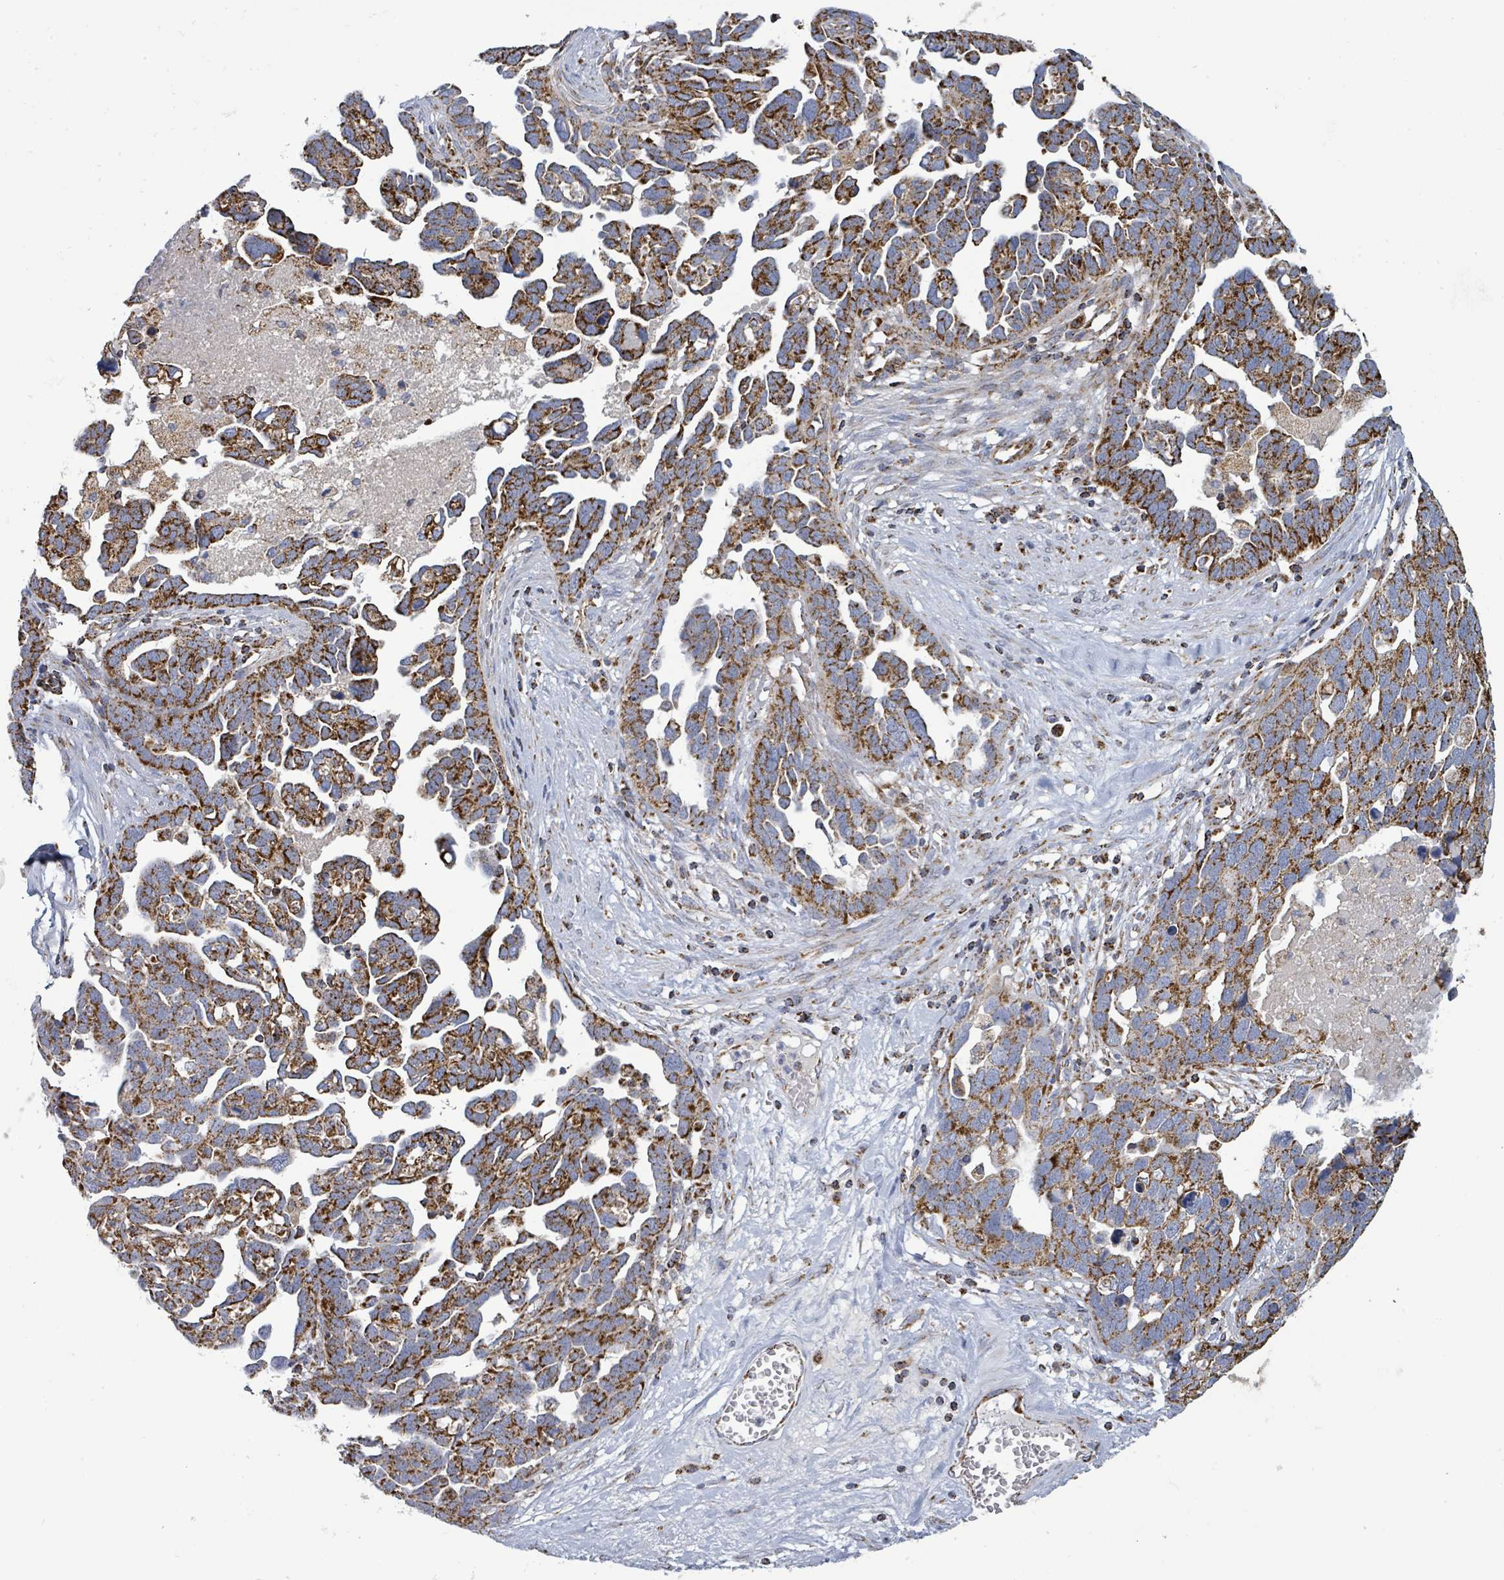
{"staining": {"intensity": "strong", "quantity": ">75%", "location": "cytoplasmic/membranous"}, "tissue": "ovarian cancer", "cell_type": "Tumor cells", "image_type": "cancer", "snomed": [{"axis": "morphology", "description": "Cystadenocarcinoma, serous, NOS"}, {"axis": "topography", "description": "Ovary"}], "caption": "DAB (3,3'-diaminobenzidine) immunohistochemical staining of human ovarian cancer exhibits strong cytoplasmic/membranous protein positivity in about >75% of tumor cells.", "gene": "SUCLG2", "patient": {"sex": "female", "age": 54}}